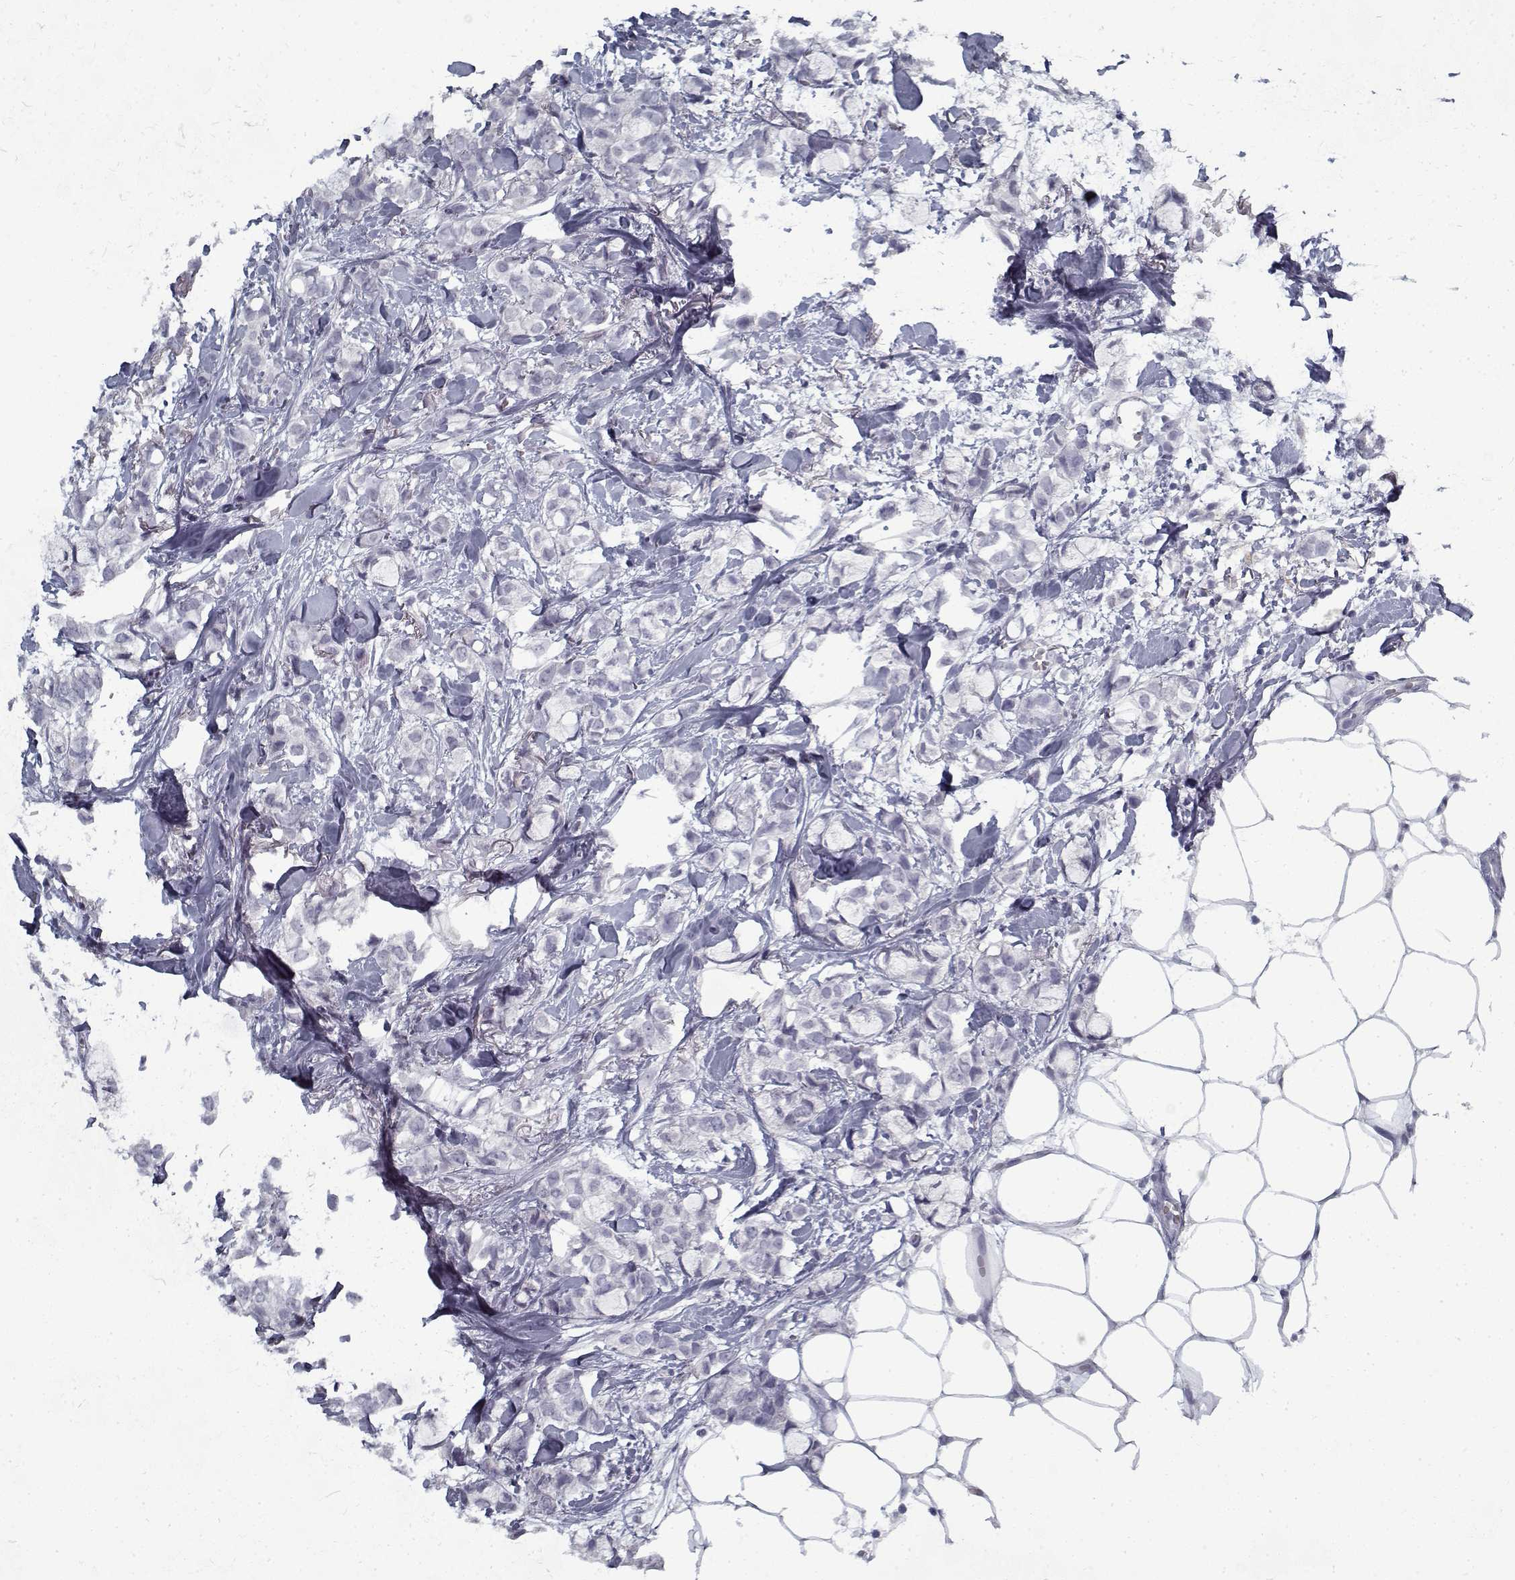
{"staining": {"intensity": "negative", "quantity": "none", "location": "none"}, "tissue": "breast cancer", "cell_type": "Tumor cells", "image_type": "cancer", "snomed": [{"axis": "morphology", "description": "Duct carcinoma"}, {"axis": "topography", "description": "Breast"}], "caption": "Tumor cells are negative for brown protein staining in breast infiltrating ductal carcinoma. (DAB immunohistochemistry (IHC), high magnification).", "gene": "RNF32", "patient": {"sex": "female", "age": 85}}